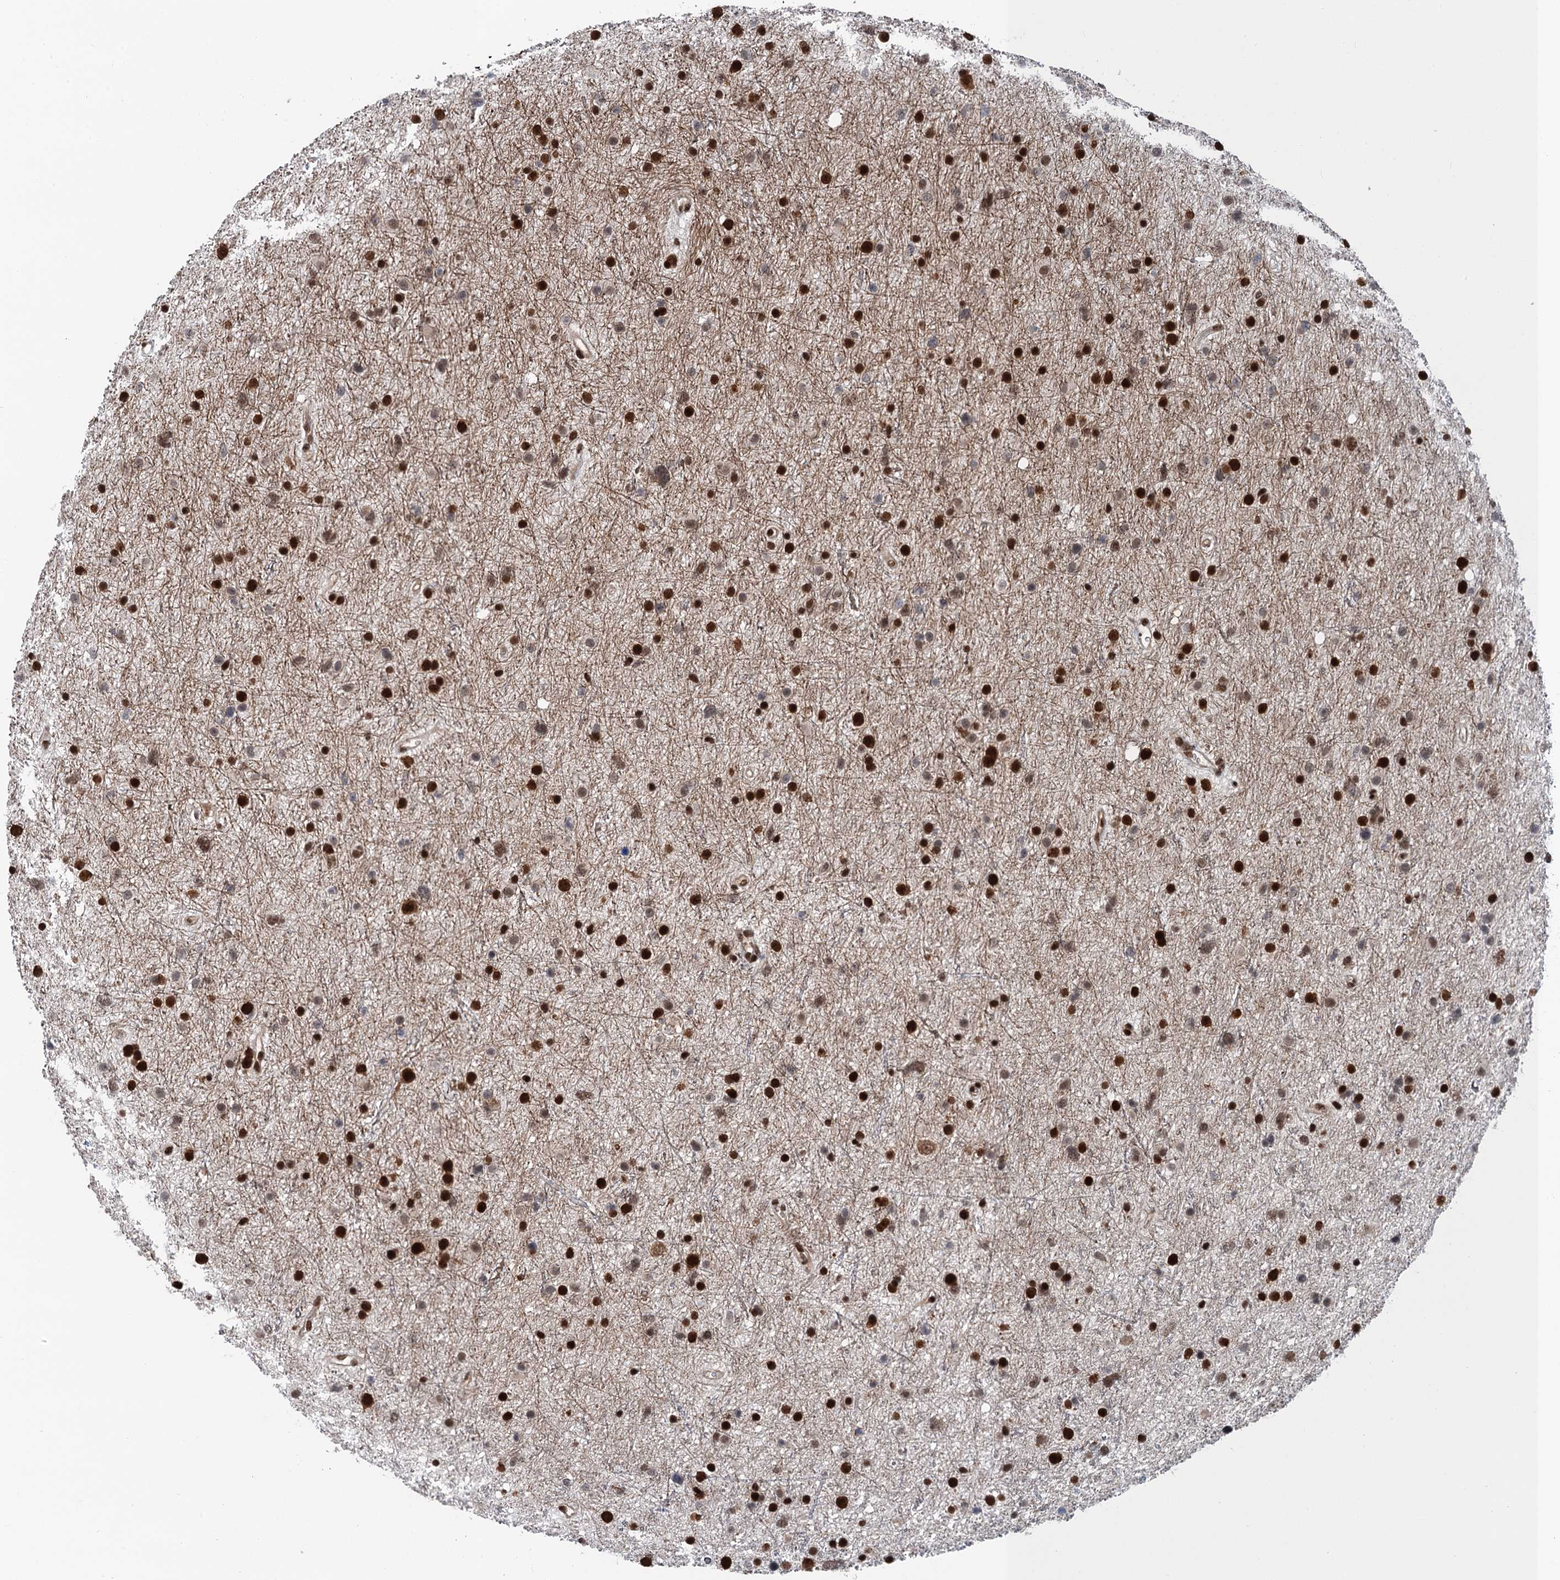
{"staining": {"intensity": "strong", "quantity": ">75%", "location": "nuclear"}, "tissue": "glioma", "cell_type": "Tumor cells", "image_type": "cancer", "snomed": [{"axis": "morphology", "description": "Glioma, malignant, Low grade"}, {"axis": "topography", "description": "Cerebral cortex"}], "caption": "This micrograph exhibits immunohistochemistry (IHC) staining of malignant glioma (low-grade), with high strong nuclear expression in approximately >75% of tumor cells.", "gene": "PPP4R1", "patient": {"sex": "female", "age": 39}}